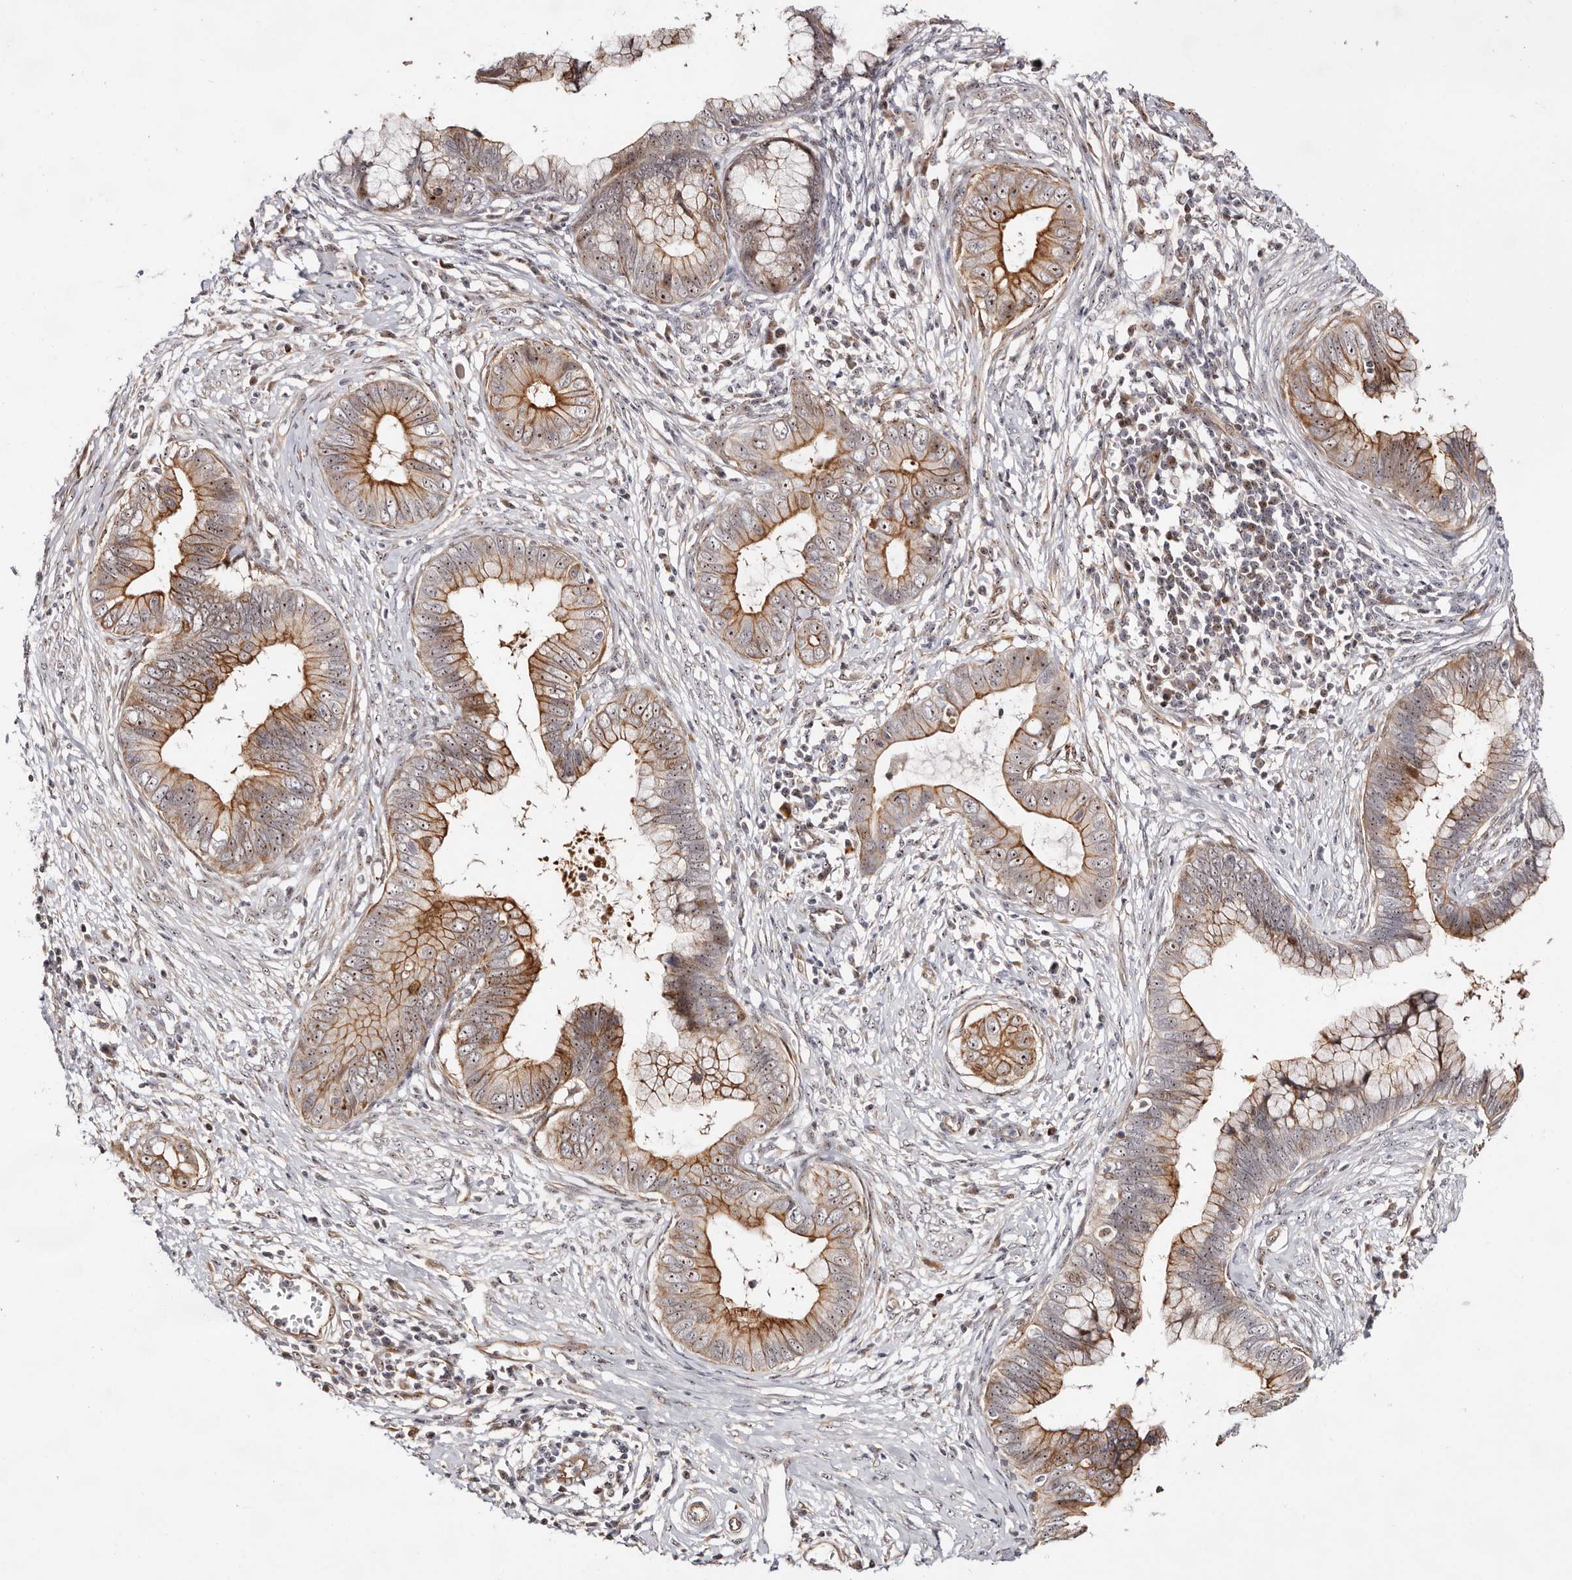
{"staining": {"intensity": "moderate", "quantity": ">75%", "location": "cytoplasmic/membranous,nuclear"}, "tissue": "cervical cancer", "cell_type": "Tumor cells", "image_type": "cancer", "snomed": [{"axis": "morphology", "description": "Adenocarcinoma, NOS"}, {"axis": "topography", "description": "Cervix"}], "caption": "Adenocarcinoma (cervical) was stained to show a protein in brown. There is medium levels of moderate cytoplasmic/membranous and nuclear staining in approximately >75% of tumor cells.", "gene": "ODF2L", "patient": {"sex": "female", "age": 44}}